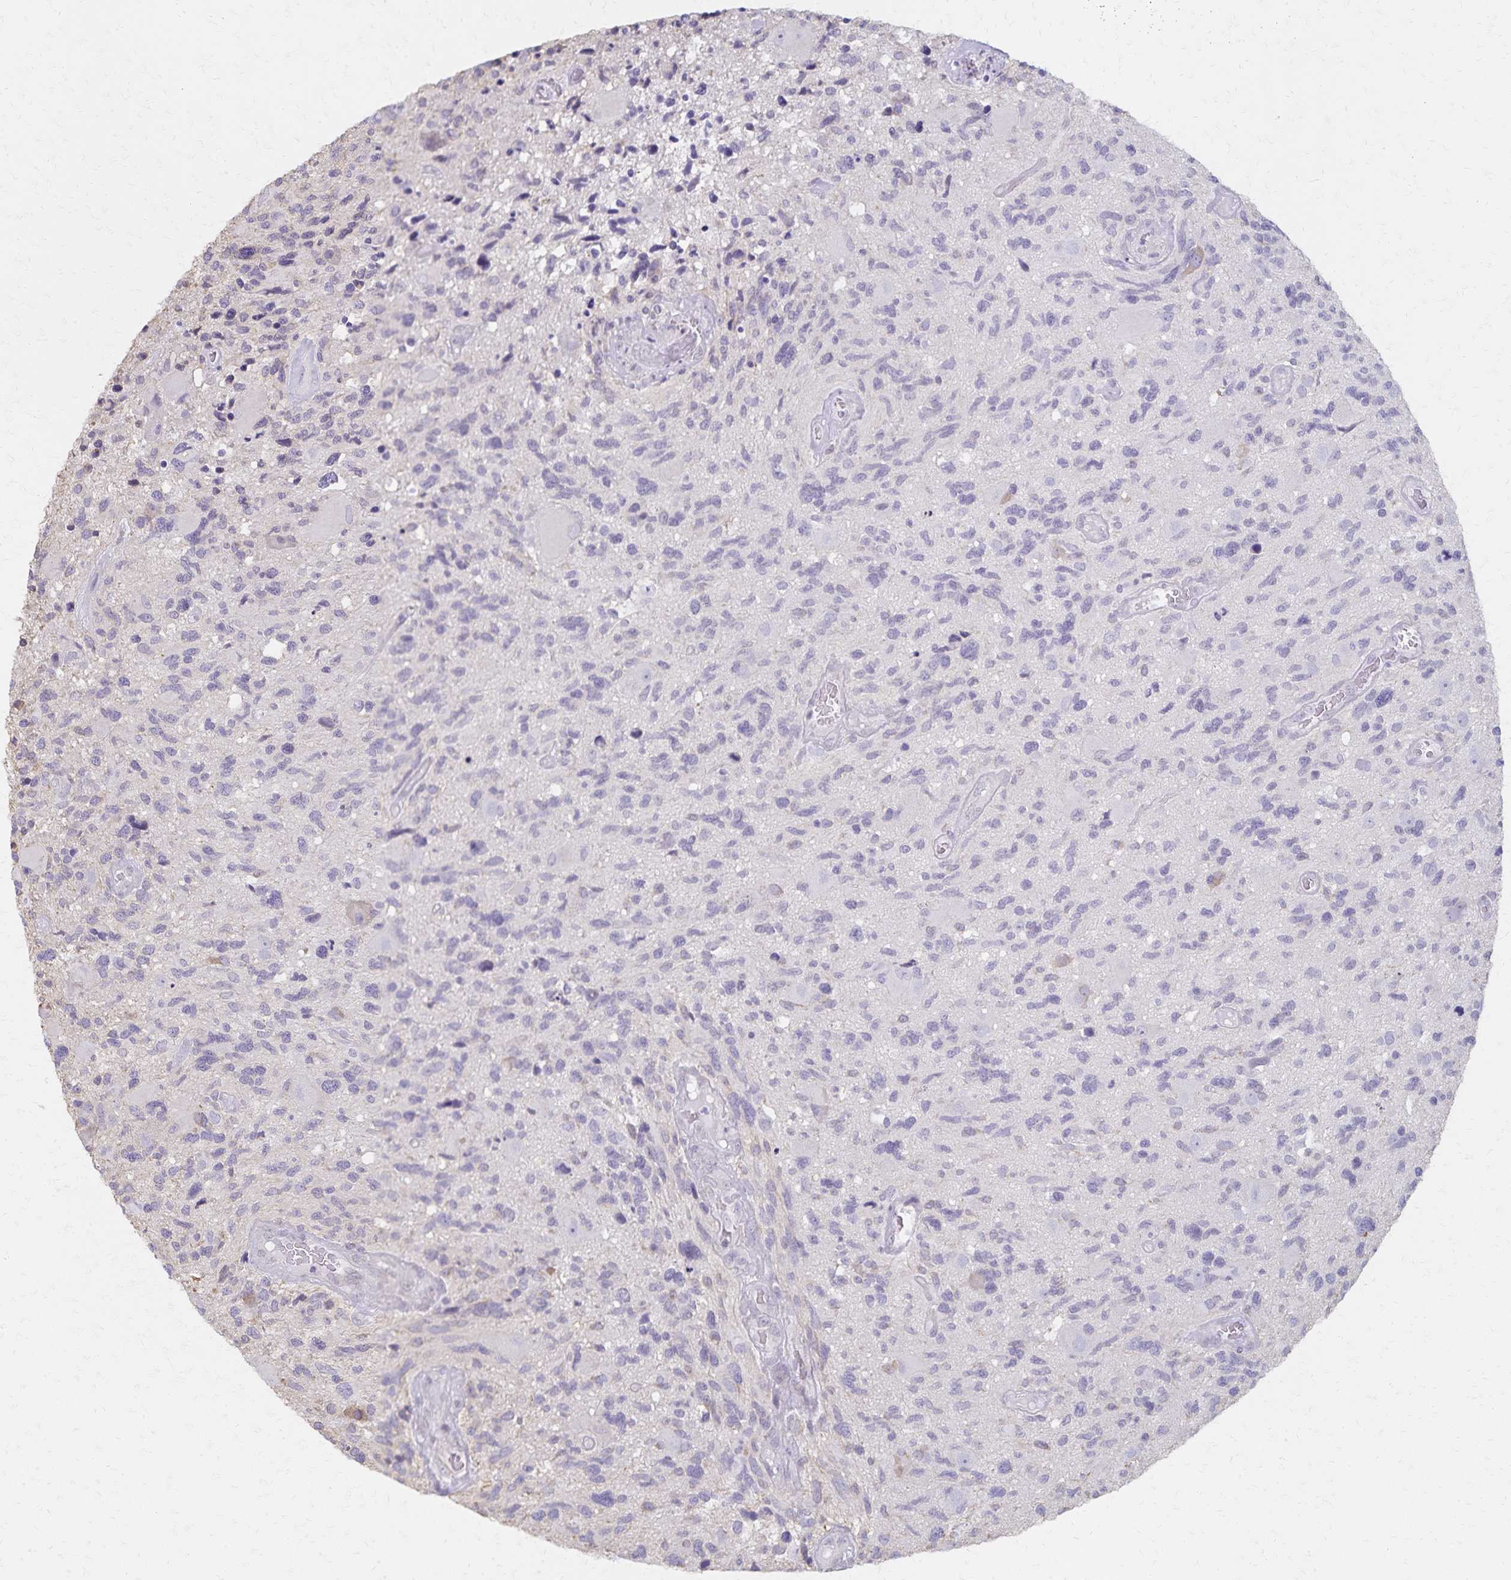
{"staining": {"intensity": "negative", "quantity": "none", "location": "none"}, "tissue": "glioma", "cell_type": "Tumor cells", "image_type": "cancer", "snomed": [{"axis": "morphology", "description": "Glioma, malignant, High grade"}, {"axis": "topography", "description": "Brain"}], "caption": "Image shows no protein expression in tumor cells of glioma tissue. (IHC, brightfield microscopy, high magnification).", "gene": "KISS1", "patient": {"sex": "male", "age": 49}}